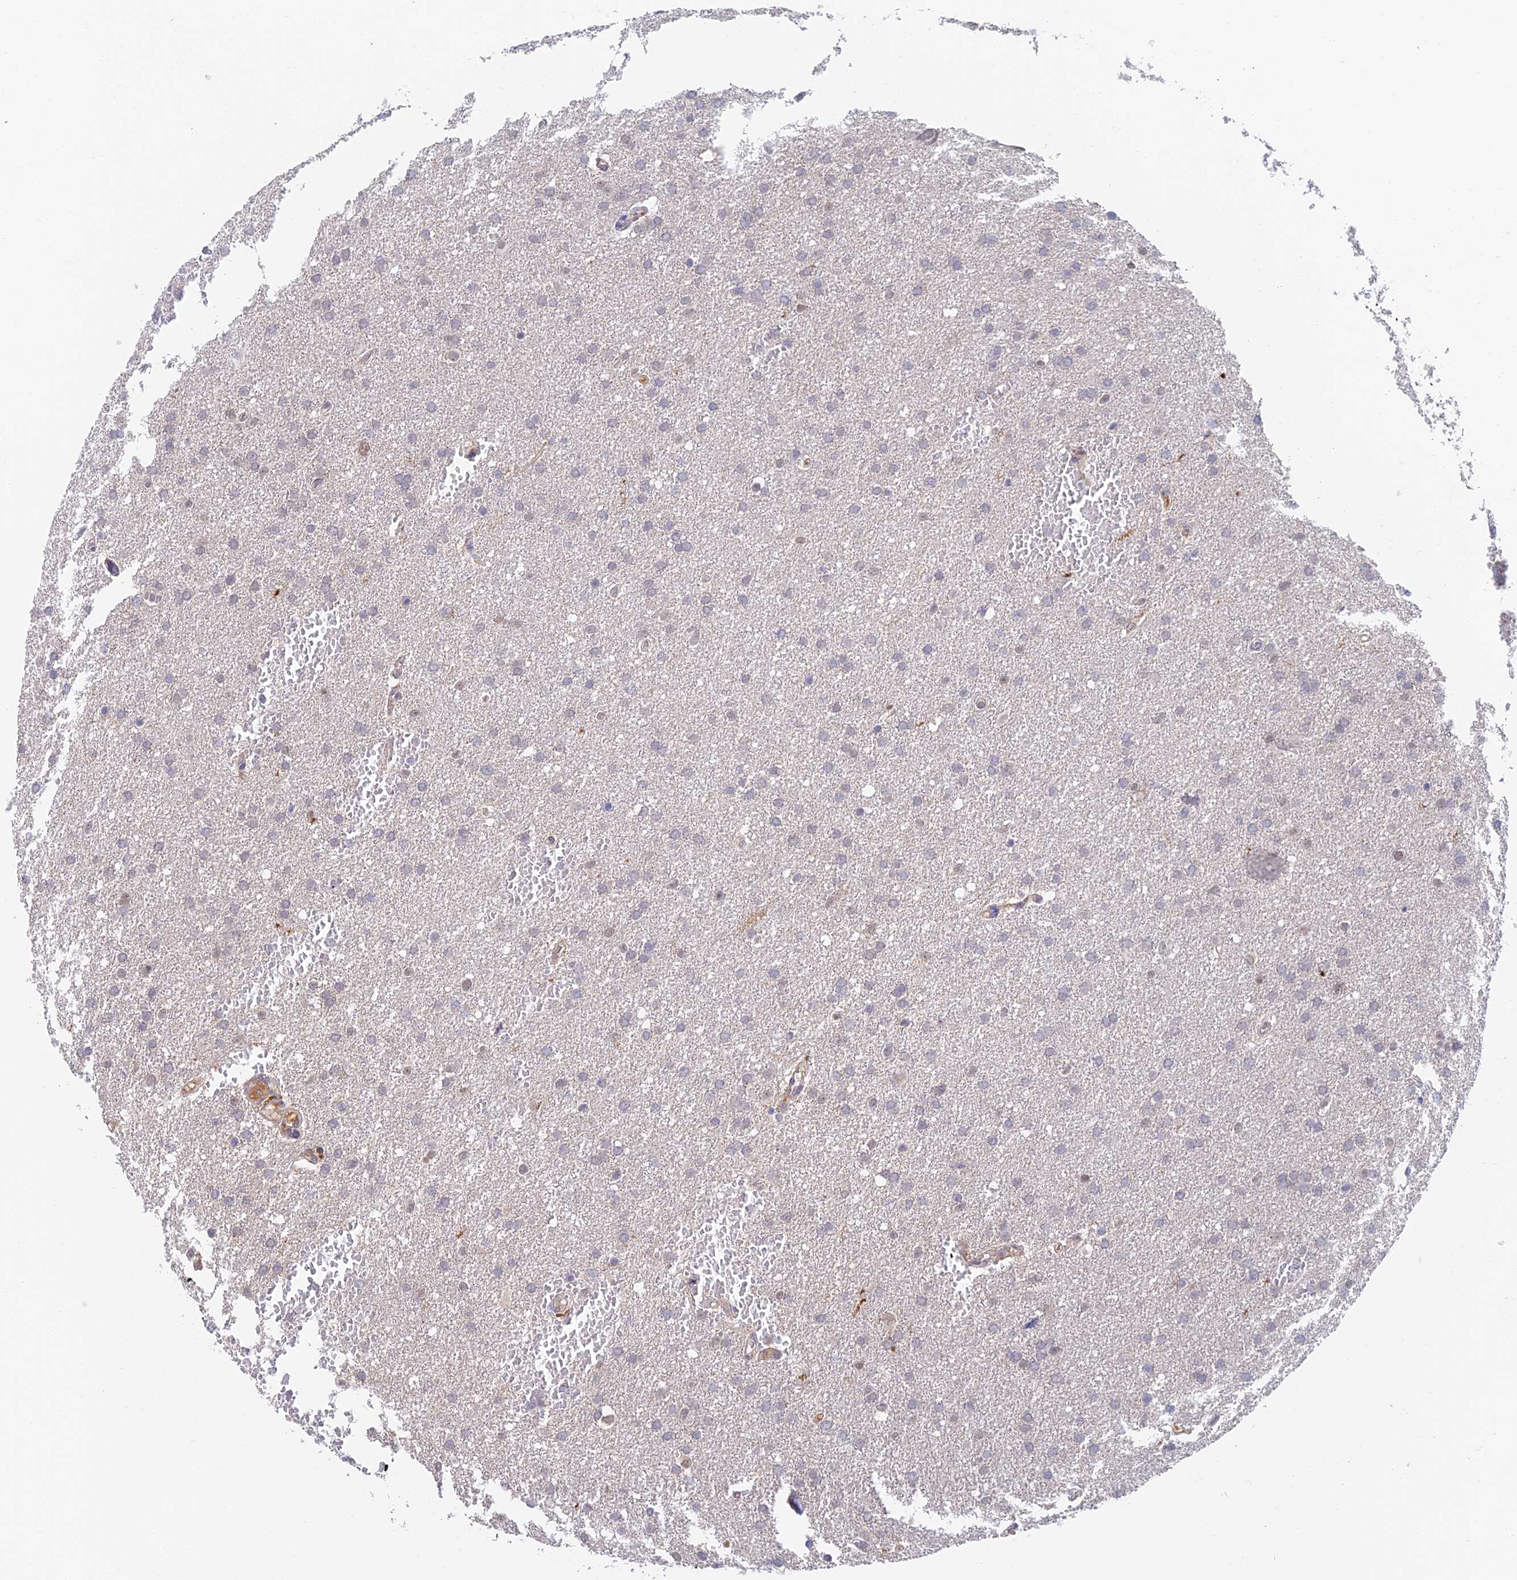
{"staining": {"intensity": "negative", "quantity": "none", "location": "none"}, "tissue": "glioma", "cell_type": "Tumor cells", "image_type": "cancer", "snomed": [{"axis": "morphology", "description": "Glioma, malignant, High grade"}, {"axis": "topography", "description": "Cerebral cortex"}], "caption": "There is no significant positivity in tumor cells of malignant high-grade glioma. Nuclei are stained in blue.", "gene": "ZUP1", "patient": {"sex": "female", "age": 36}}